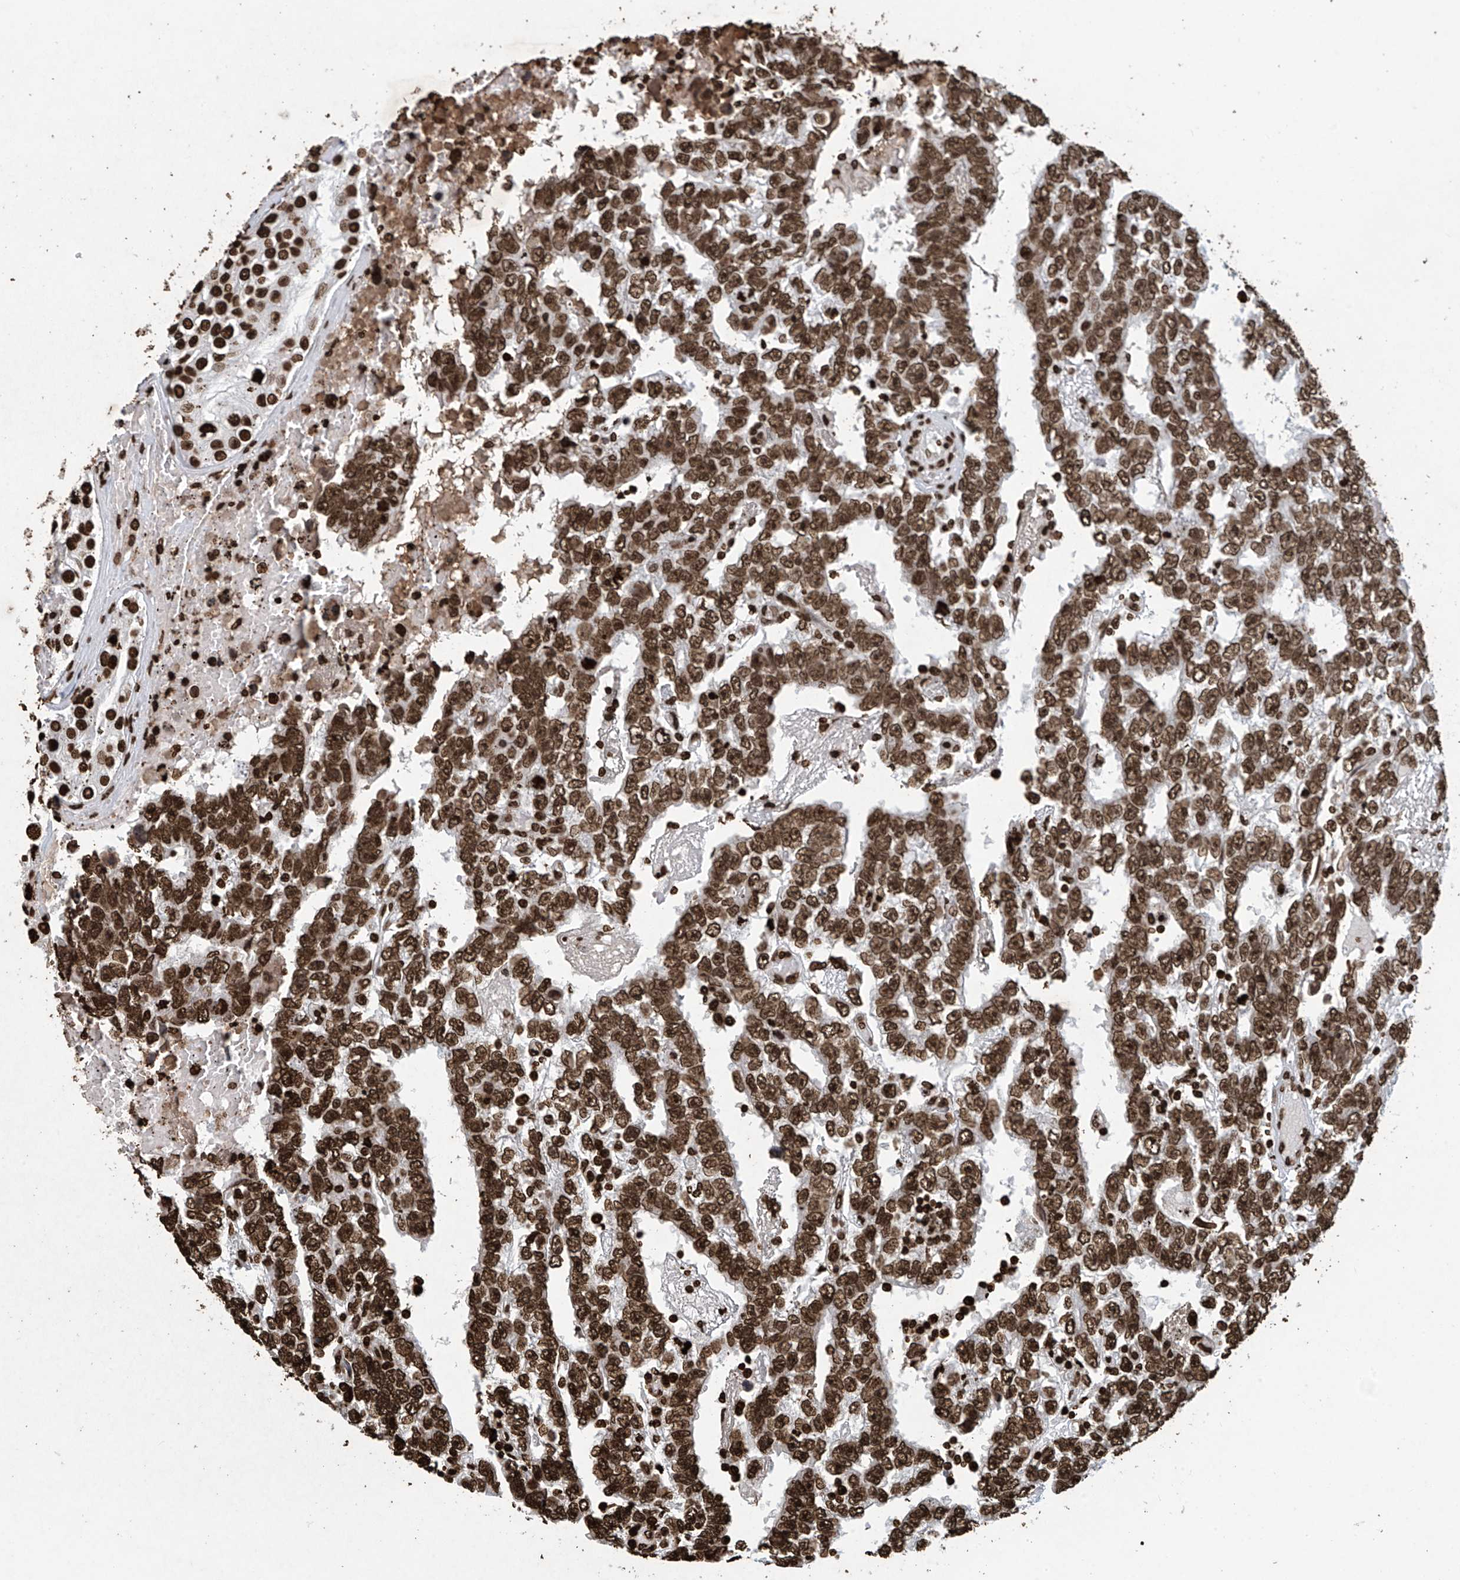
{"staining": {"intensity": "strong", "quantity": ">75%", "location": "nuclear"}, "tissue": "testis cancer", "cell_type": "Tumor cells", "image_type": "cancer", "snomed": [{"axis": "morphology", "description": "Carcinoma, Embryonal, NOS"}, {"axis": "topography", "description": "Testis"}], "caption": "The image demonstrates staining of testis cancer, revealing strong nuclear protein positivity (brown color) within tumor cells.", "gene": "H3-3A", "patient": {"sex": "male", "age": 25}}